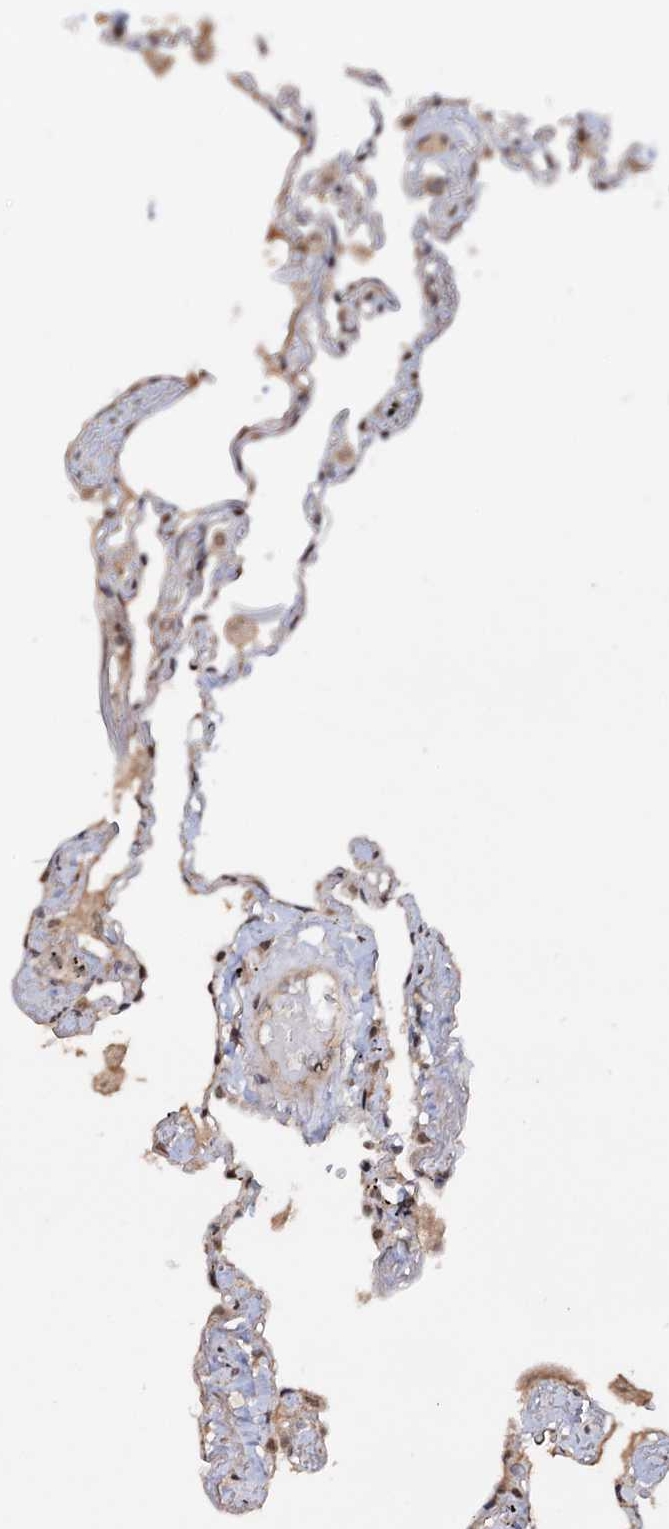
{"staining": {"intensity": "moderate", "quantity": "25%-75%", "location": "nuclear"}, "tissue": "lung", "cell_type": "Alveolar cells", "image_type": "normal", "snomed": [{"axis": "morphology", "description": "Normal tissue, NOS"}, {"axis": "topography", "description": "Lung"}], "caption": "Human lung stained for a protein (brown) exhibits moderate nuclear positive staining in approximately 25%-75% of alveolar cells.", "gene": "KLF5", "patient": {"sex": "female", "age": 67}}